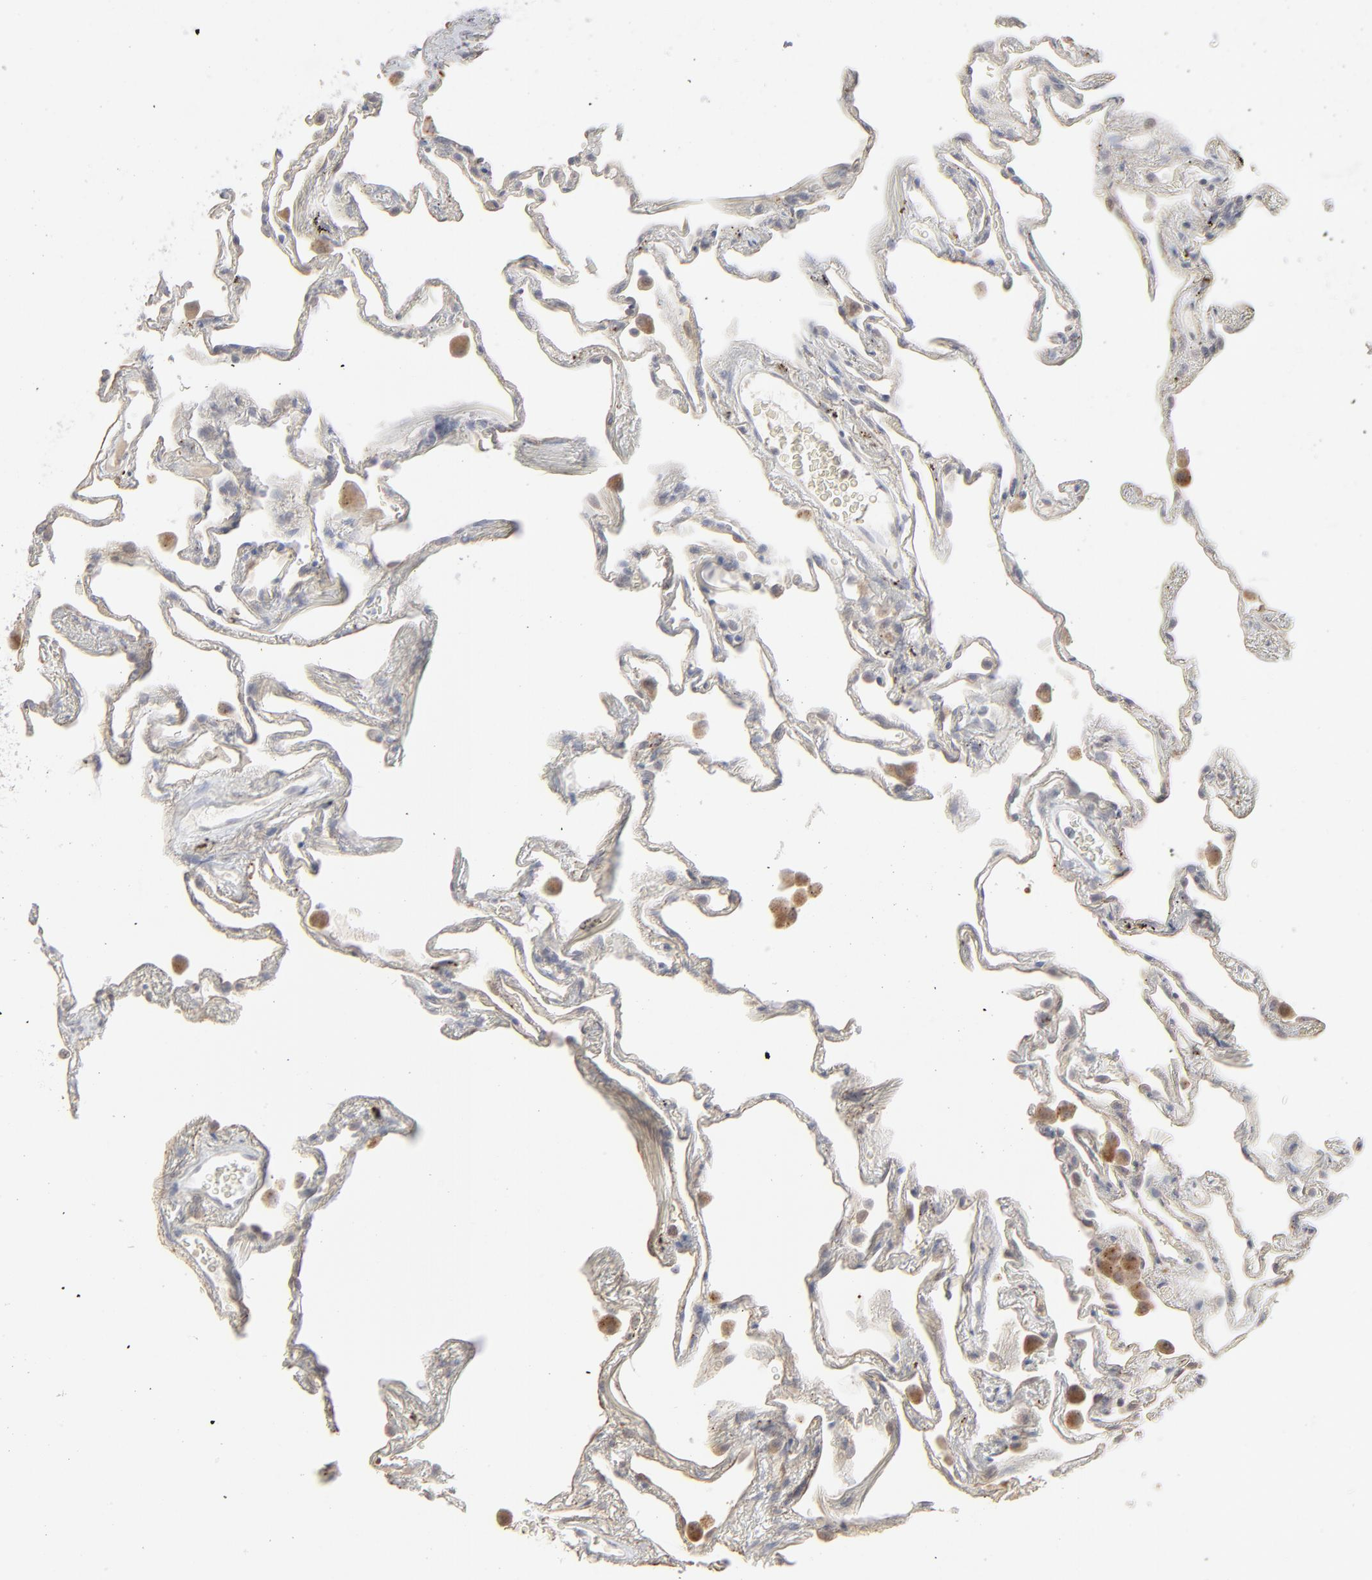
{"staining": {"intensity": "weak", "quantity": "25%-75%", "location": "cytoplasmic/membranous"}, "tissue": "lung", "cell_type": "Alveolar cells", "image_type": "normal", "snomed": [{"axis": "morphology", "description": "Normal tissue, NOS"}, {"axis": "morphology", "description": "Inflammation, NOS"}, {"axis": "topography", "description": "Lung"}], "caption": "Protein staining of unremarkable lung demonstrates weak cytoplasmic/membranous staining in about 25%-75% of alveolar cells. (DAB (3,3'-diaminobenzidine) IHC, brown staining for protein, blue staining for nuclei).", "gene": "POMT2", "patient": {"sex": "male", "age": 69}}